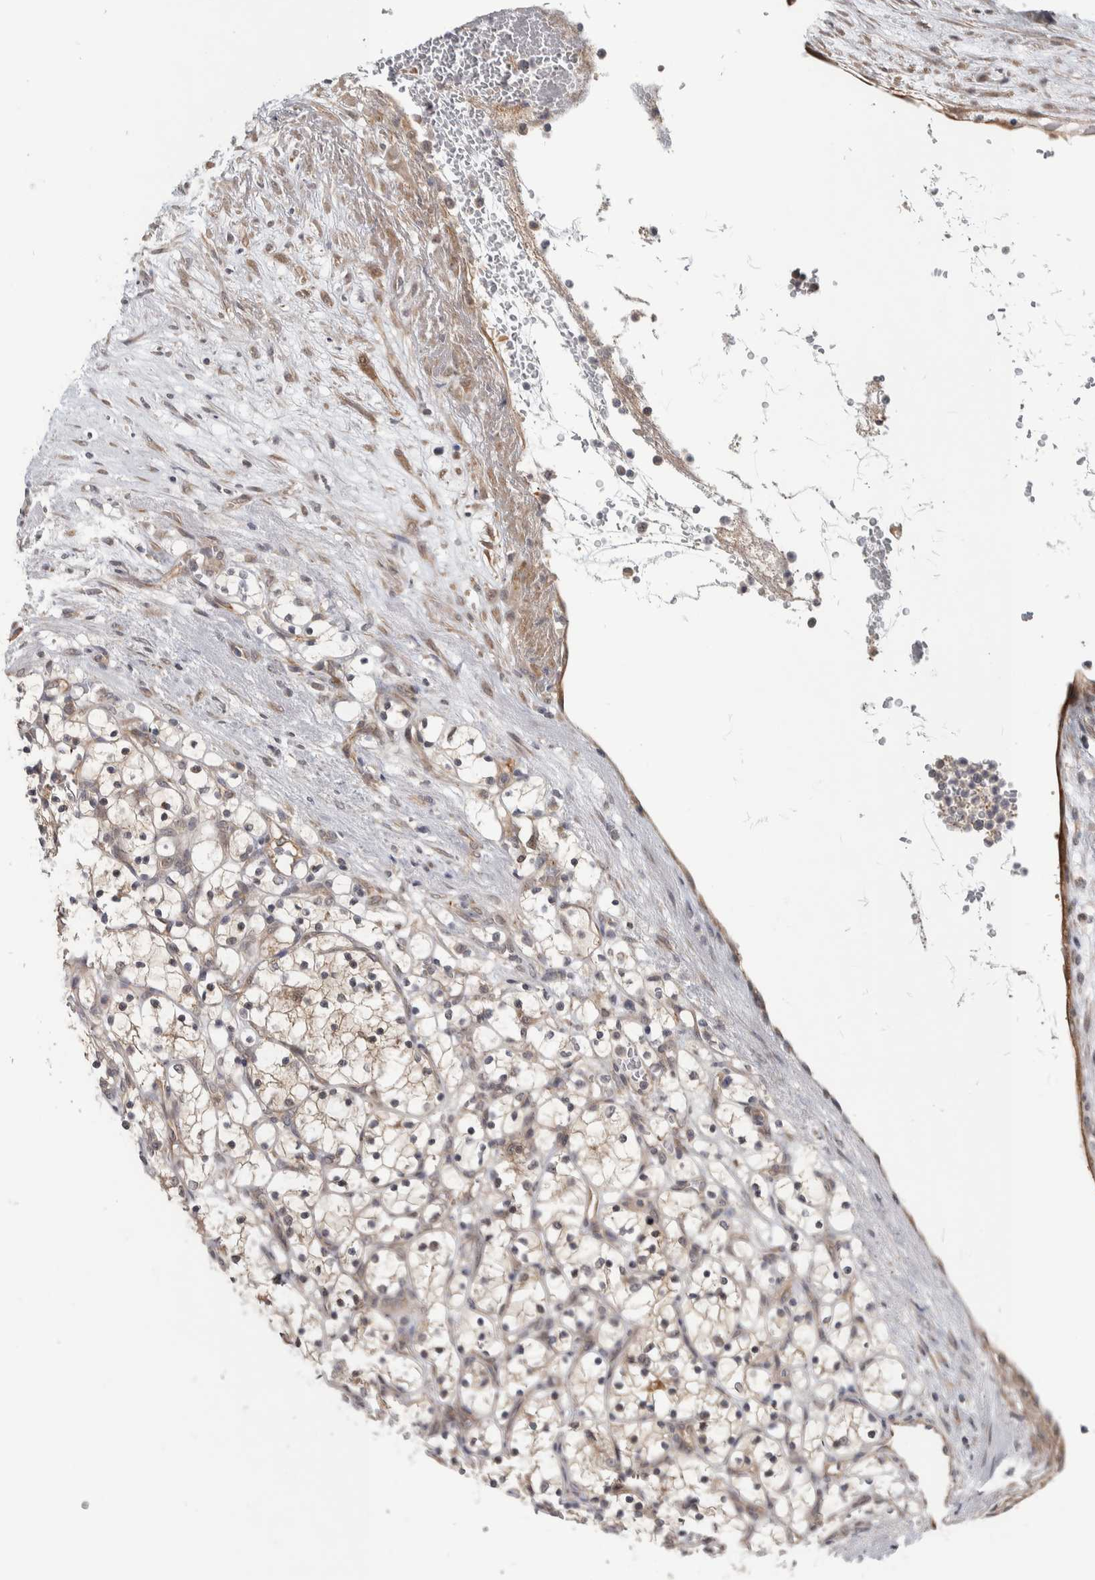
{"staining": {"intensity": "weak", "quantity": "<25%", "location": "cytoplasmic/membranous"}, "tissue": "renal cancer", "cell_type": "Tumor cells", "image_type": "cancer", "snomed": [{"axis": "morphology", "description": "Adenocarcinoma, NOS"}, {"axis": "topography", "description": "Kidney"}], "caption": "The photomicrograph displays no significant positivity in tumor cells of renal adenocarcinoma.", "gene": "TBC1D31", "patient": {"sex": "female", "age": 69}}